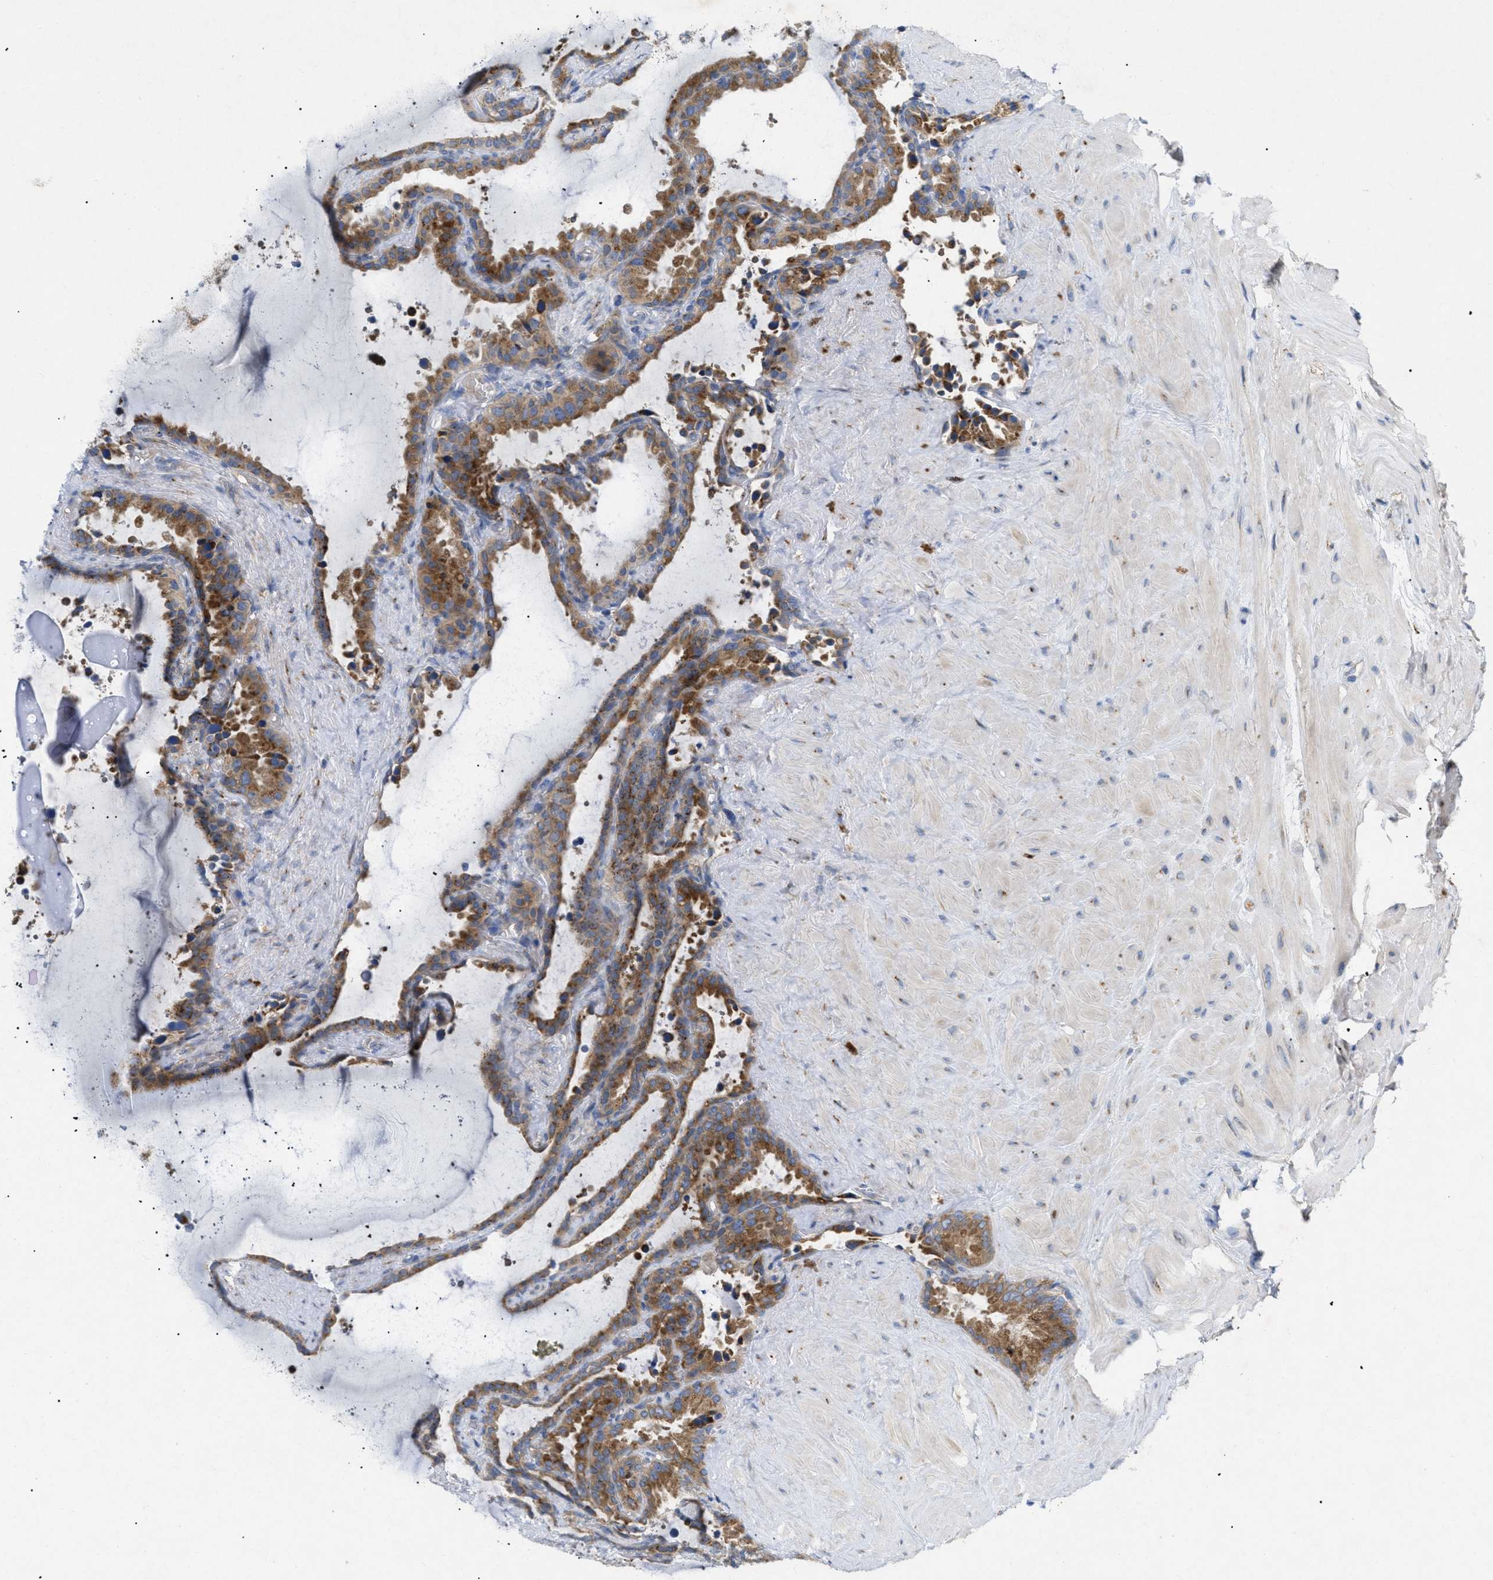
{"staining": {"intensity": "moderate", "quantity": ">75%", "location": "cytoplasmic/membranous"}, "tissue": "seminal vesicle", "cell_type": "Glandular cells", "image_type": "normal", "snomed": [{"axis": "morphology", "description": "Normal tissue, NOS"}, {"axis": "topography", "description": "Seminal veicle"}], "caption": "Seminal vesicle stained with DAB (3,3'-diaminobenzidine) IHC shows medium levels of moderate cytoplasmic/membranous expression in approximately >75% of glandular cells. (IHC, brightfield microscopy, high magnification).", "gene": "SLC50A1", "patient": {"sex": "male", "age": 46}}